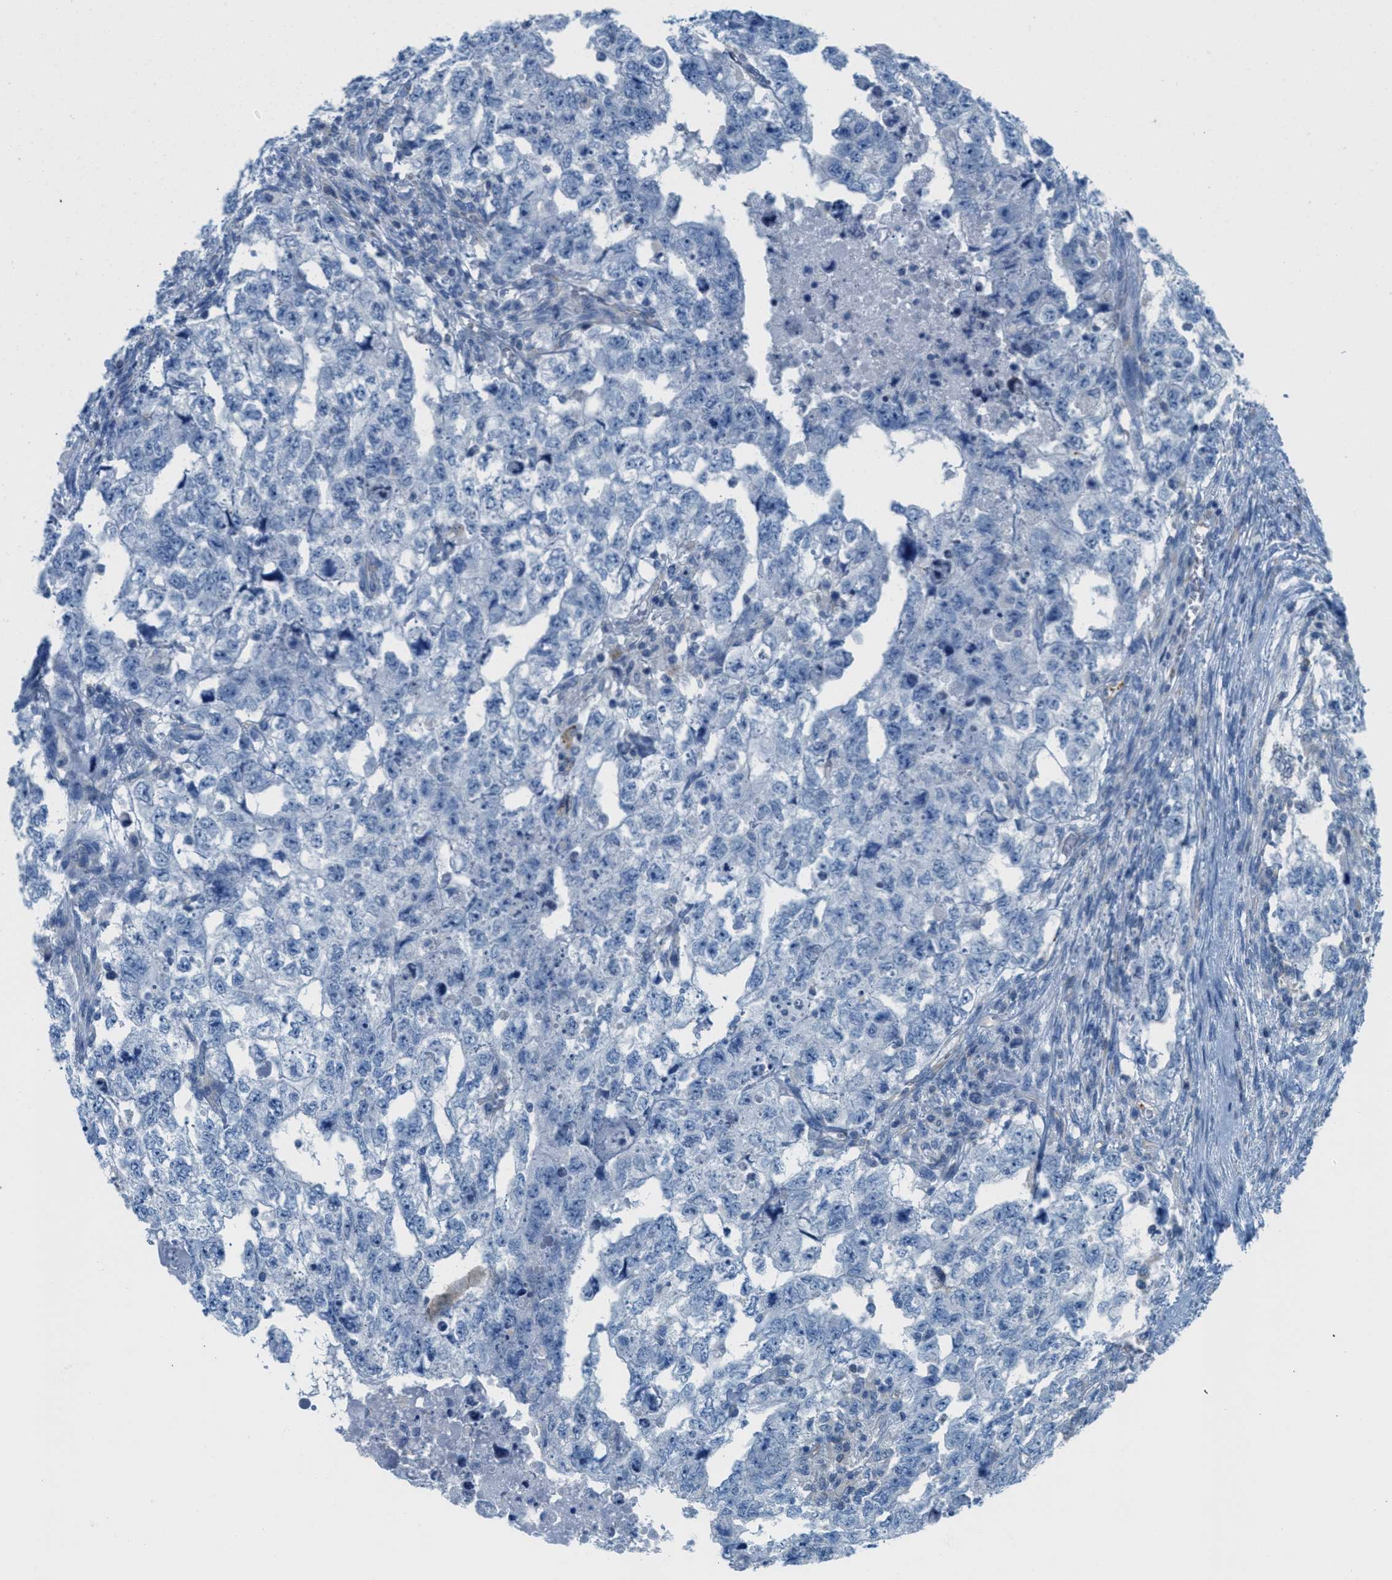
{"staining": {"intensity": "negative", "quantity": "none", "location": "none"}, "tissue": "testis cancer", "cell_type": "Tumor cells", "image_type": "cancer", "snomed": [{"axis": "morphology", "description": "Carcinoma, Embryonal, NOS"}, {"axis": "topography", "description": "Testis"}], "caption": "A micrograph of human testis cancer (embryonal carcinoma) is negative for staining in tumor cells. (Stains: DAB immunohistochemistry with hematoxylin counter stain, Microscopy: brightfield microscopy at high magnification).", "gene": "MAPRE2", "patient": {"sex": "male", "age": 36}}